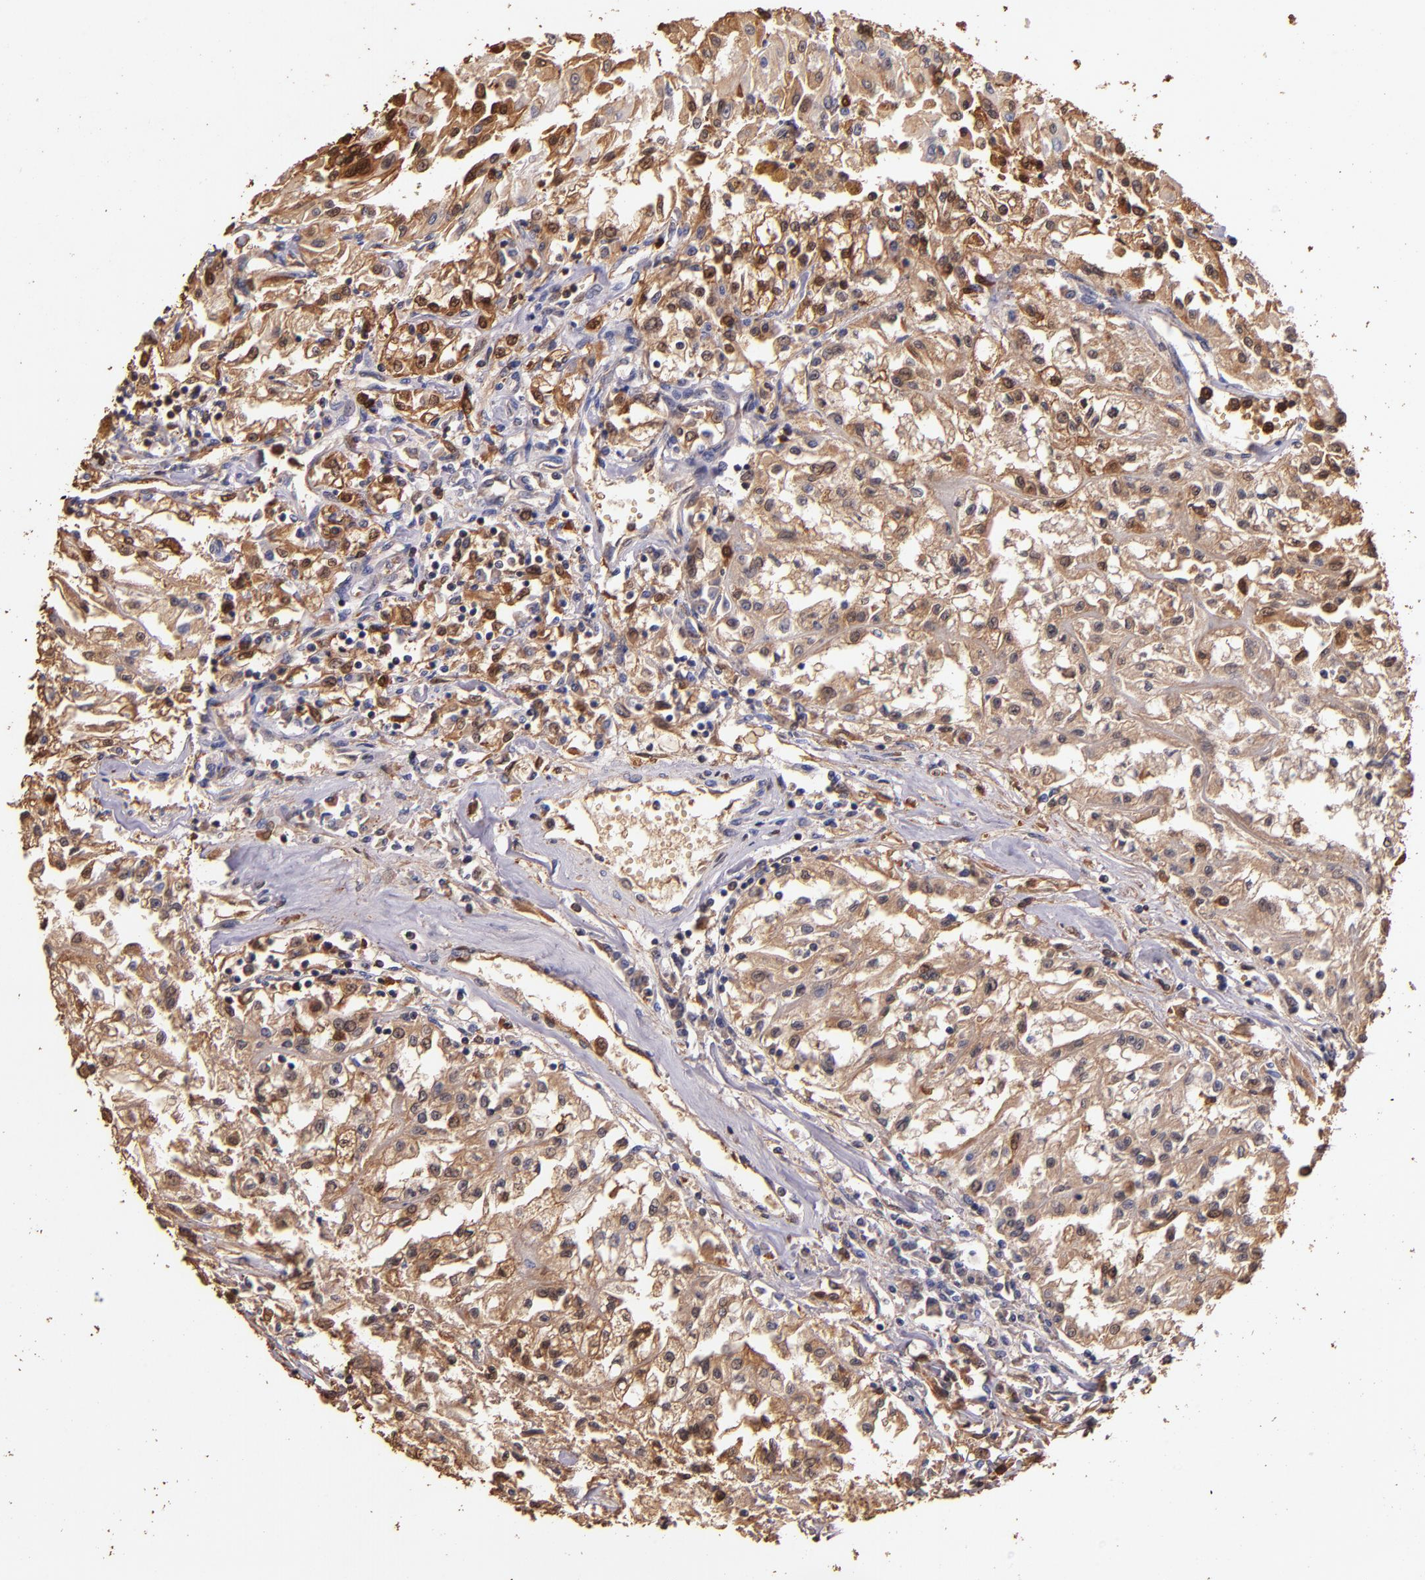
{"staining": {"intensity": "moderate", "quantity": ">75%", "location": "cytoplasmic/membranous"}, "tissue": "renal cancer", "cell_type": "Tumor cells", "image_type": "cancer", "snomed": [{"axis": "morphology", "description": "Adenocarcinoma, NOS"}, {"axis": "topography", "description": "Kidney"}], "caption": "Renal cancer (adenocarcinoma) tissue shows moderate cytoplasmic/membranous expression in about >75% of tumor cells, visualized by immunohistochemistry.", "gene": "S100A6", "patient": {"sex": "male", "age": 78}}